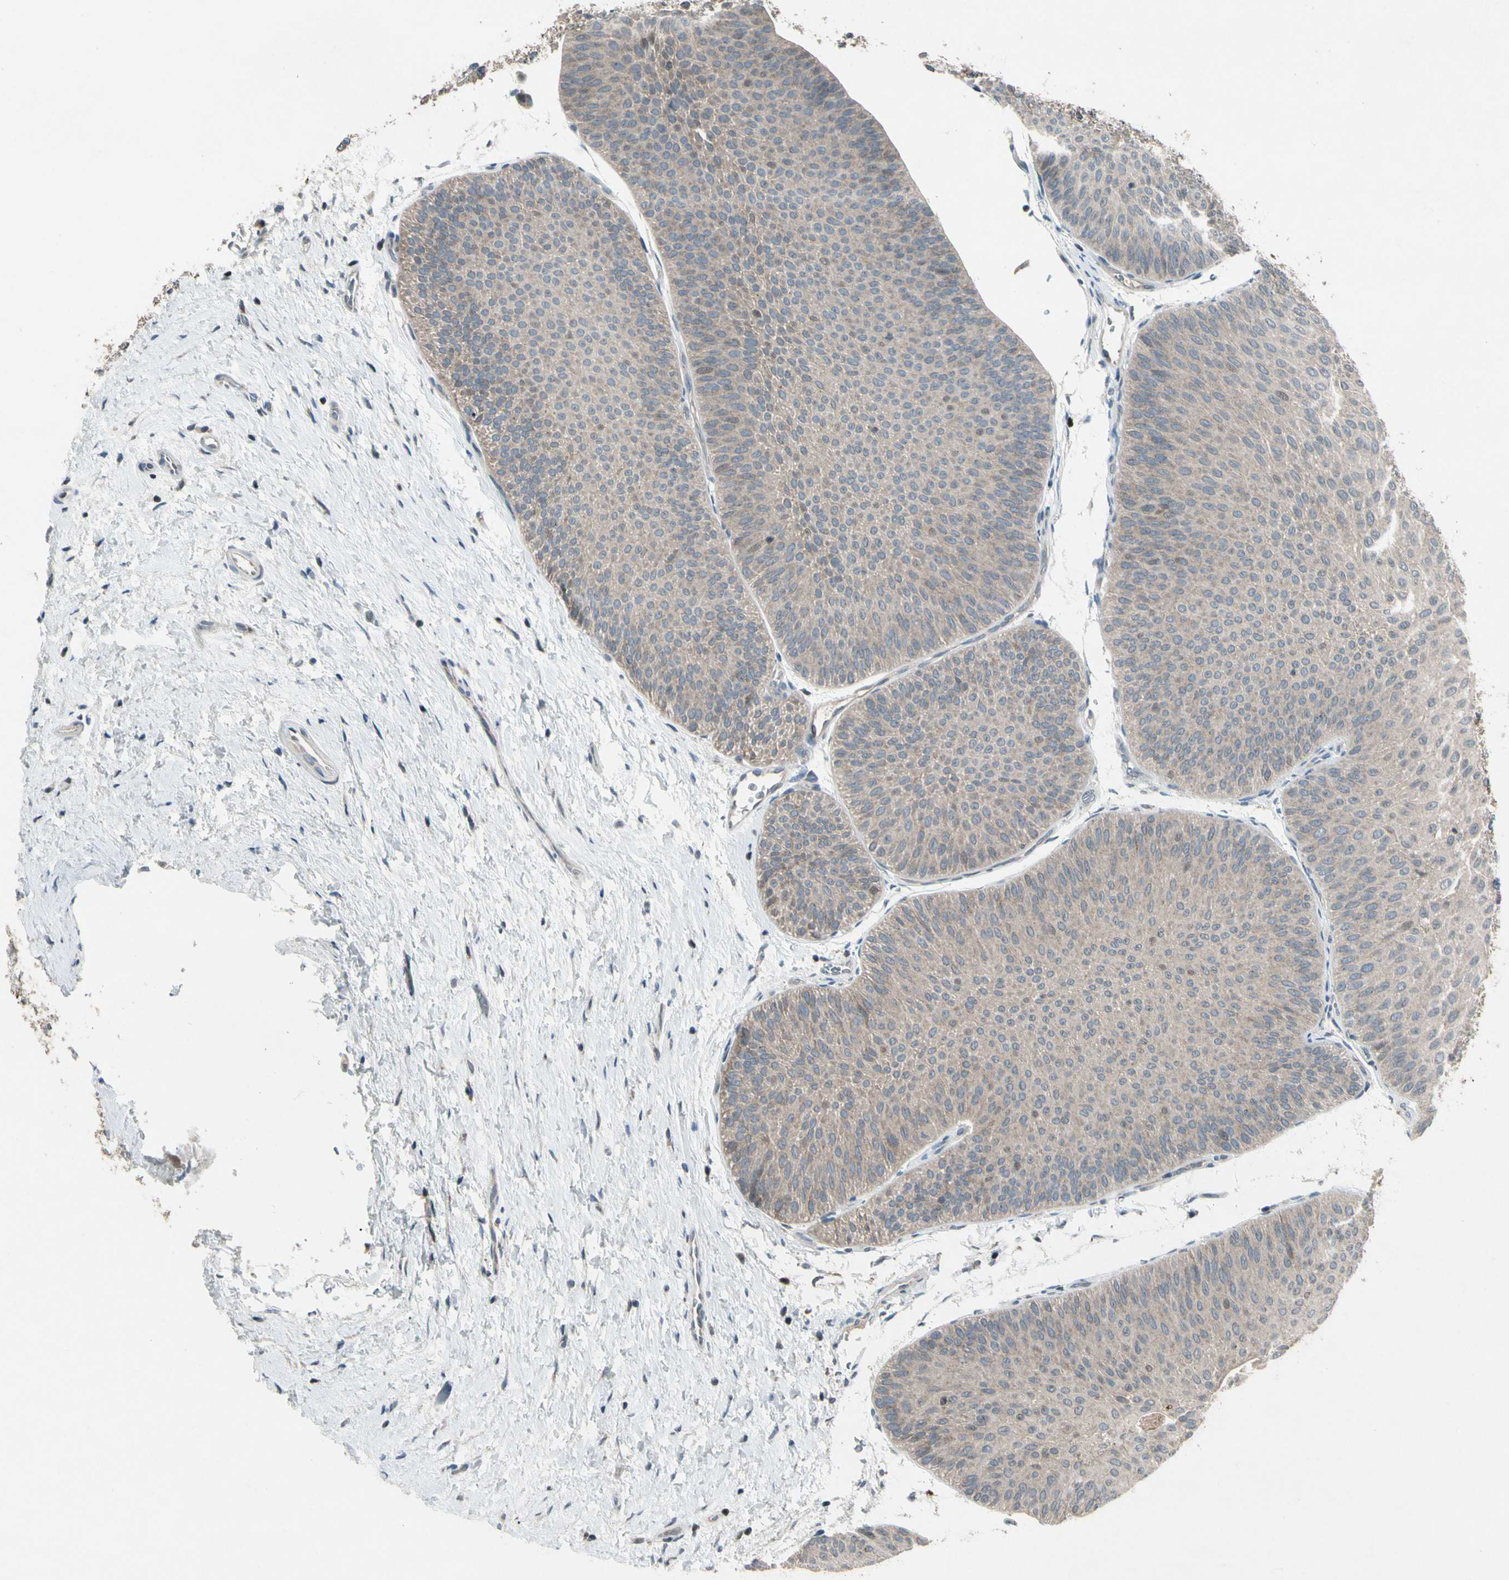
{"staining": {"intensity": "weak", "quantity": ">75%", "location": "cytoplasmic/membranous"}, "tissue": "urothelial cancer", "cell_type": "Tumor cells", "image_type": "cancer", "snomed": [{"axis": "morphology", "description": "Urothelial carcinoma, Low grade"}, {"axis": "topography", "description": "Urinary bladder"}], "caption": "Tumor cells exhibit low levels of weak cytoplasmic/membranous positivity in about >75% of cells in urothelial cancer.", "gene": "NMI", "patient": {"sex": "female", "age": 60}}